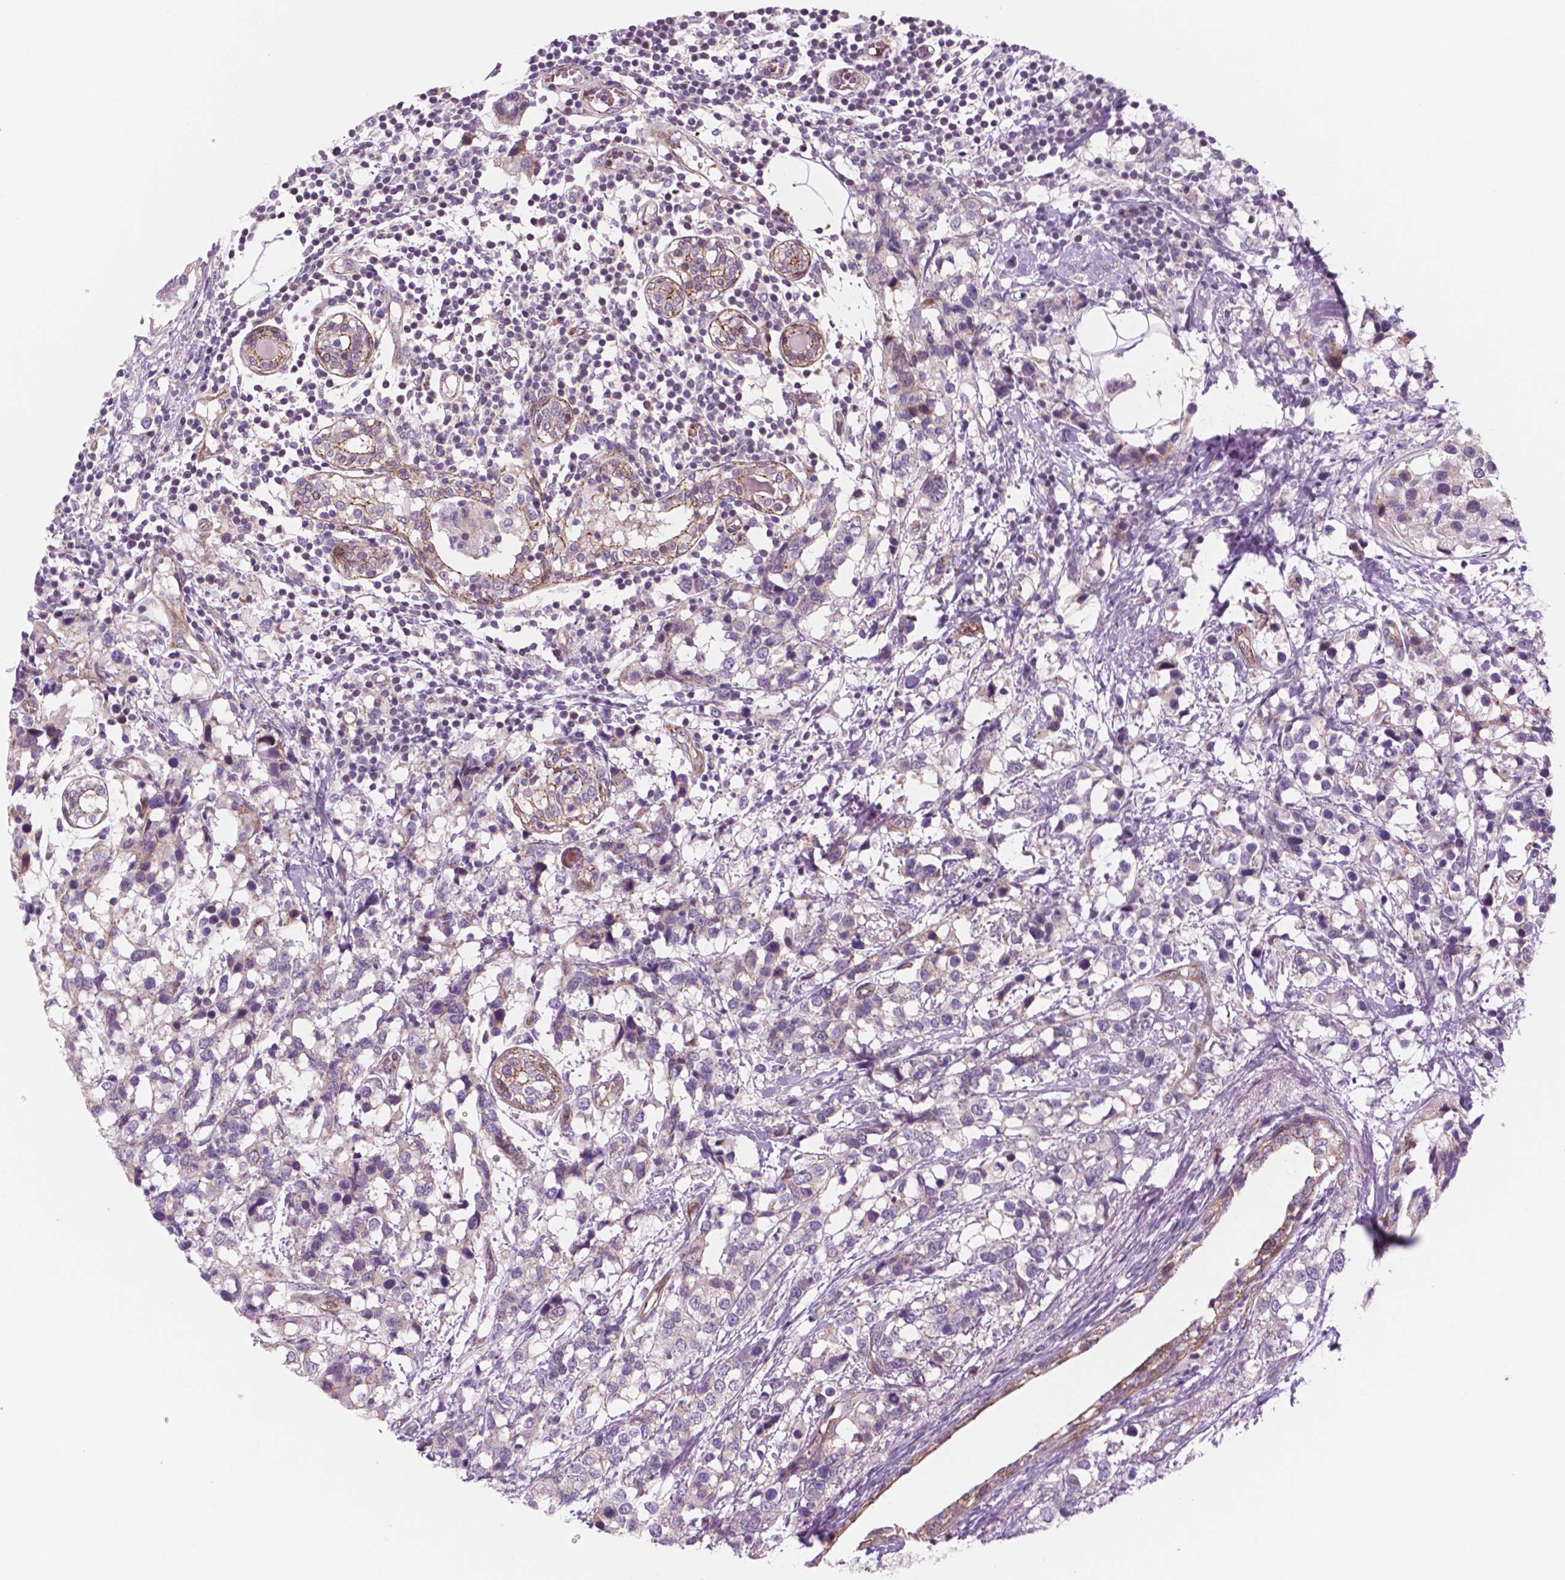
{"staining": {"intensity": "negative", "quantity": "none", "location": "none"}, "tissue": "breast cancer", "cell_type": "Tumor cells", "image_type": "cancer", "snomed": [{"axis": "morphology", "description": "Lobular carcinoma"}, {"axis": "topography", "description": "Breast"}], "caption": "A histopathology image of human breast cancer is negative for staining in tumor cells.", "gene": "RND3", "patient": {"sex": "female", "age": 59}}